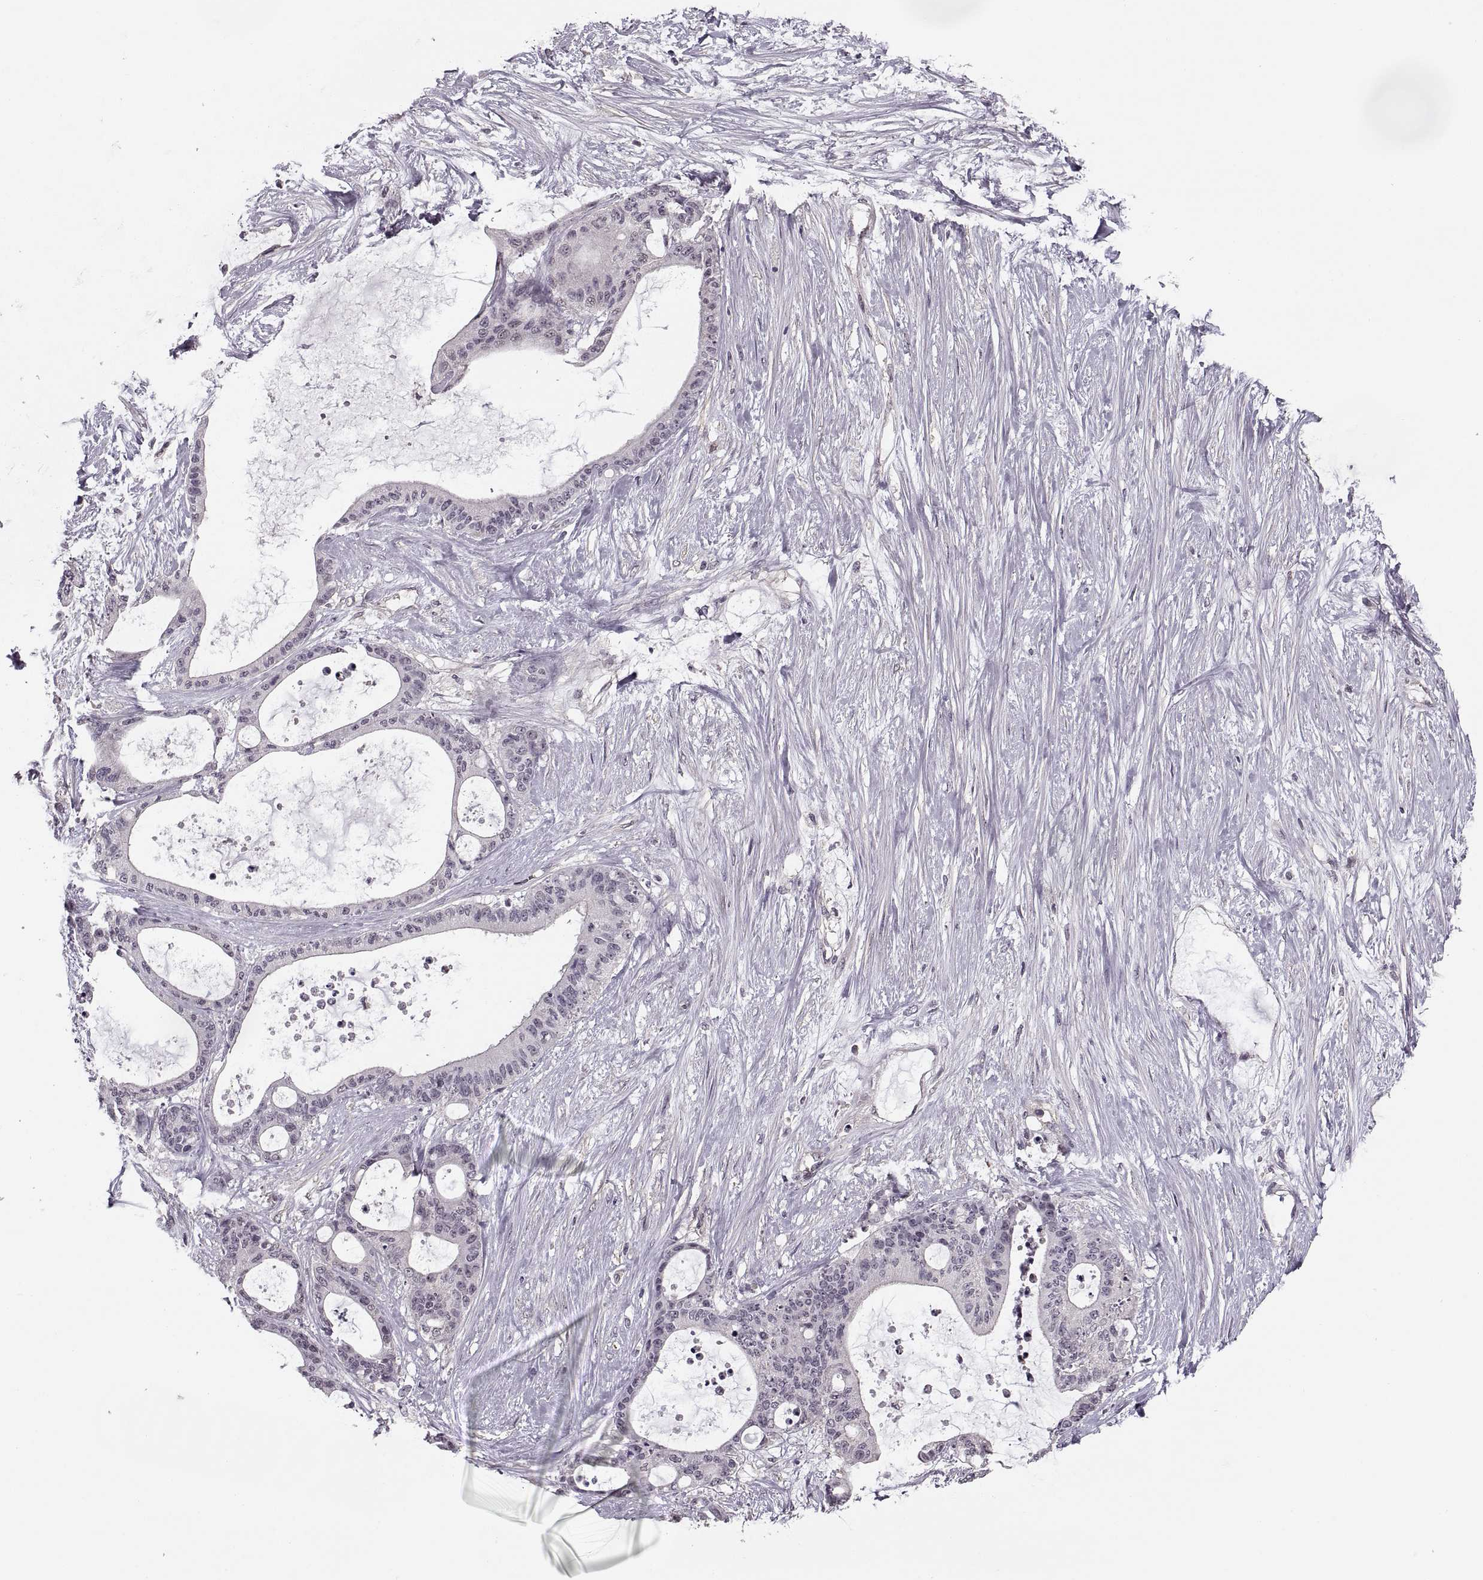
{"staining": {"intensity": "negative", "quantity": "none", "location": "none"}, "tissue": "liver cancer", "cell_type": "Tumor cells", "image_type": "cancer", "snomed": [{"axis": "morphology", "description": "Normal tissue, NOS"}, {"axis": "morphology", "description": "Cholangiocarcinoma"}, {"axis": "topography", "description": "Liver"}, {"axis": "topography", "description": "Peripheral nerve tissue"}], "caption": "Tumor cells are negative for brown protein staining in liver cancer. (DAB (3,3'-diaminobenzidine) immunohistochemistry (IHC), high magnification).", "gene": "LUZP2", "patient": {"sex": "female", "age": 73}}